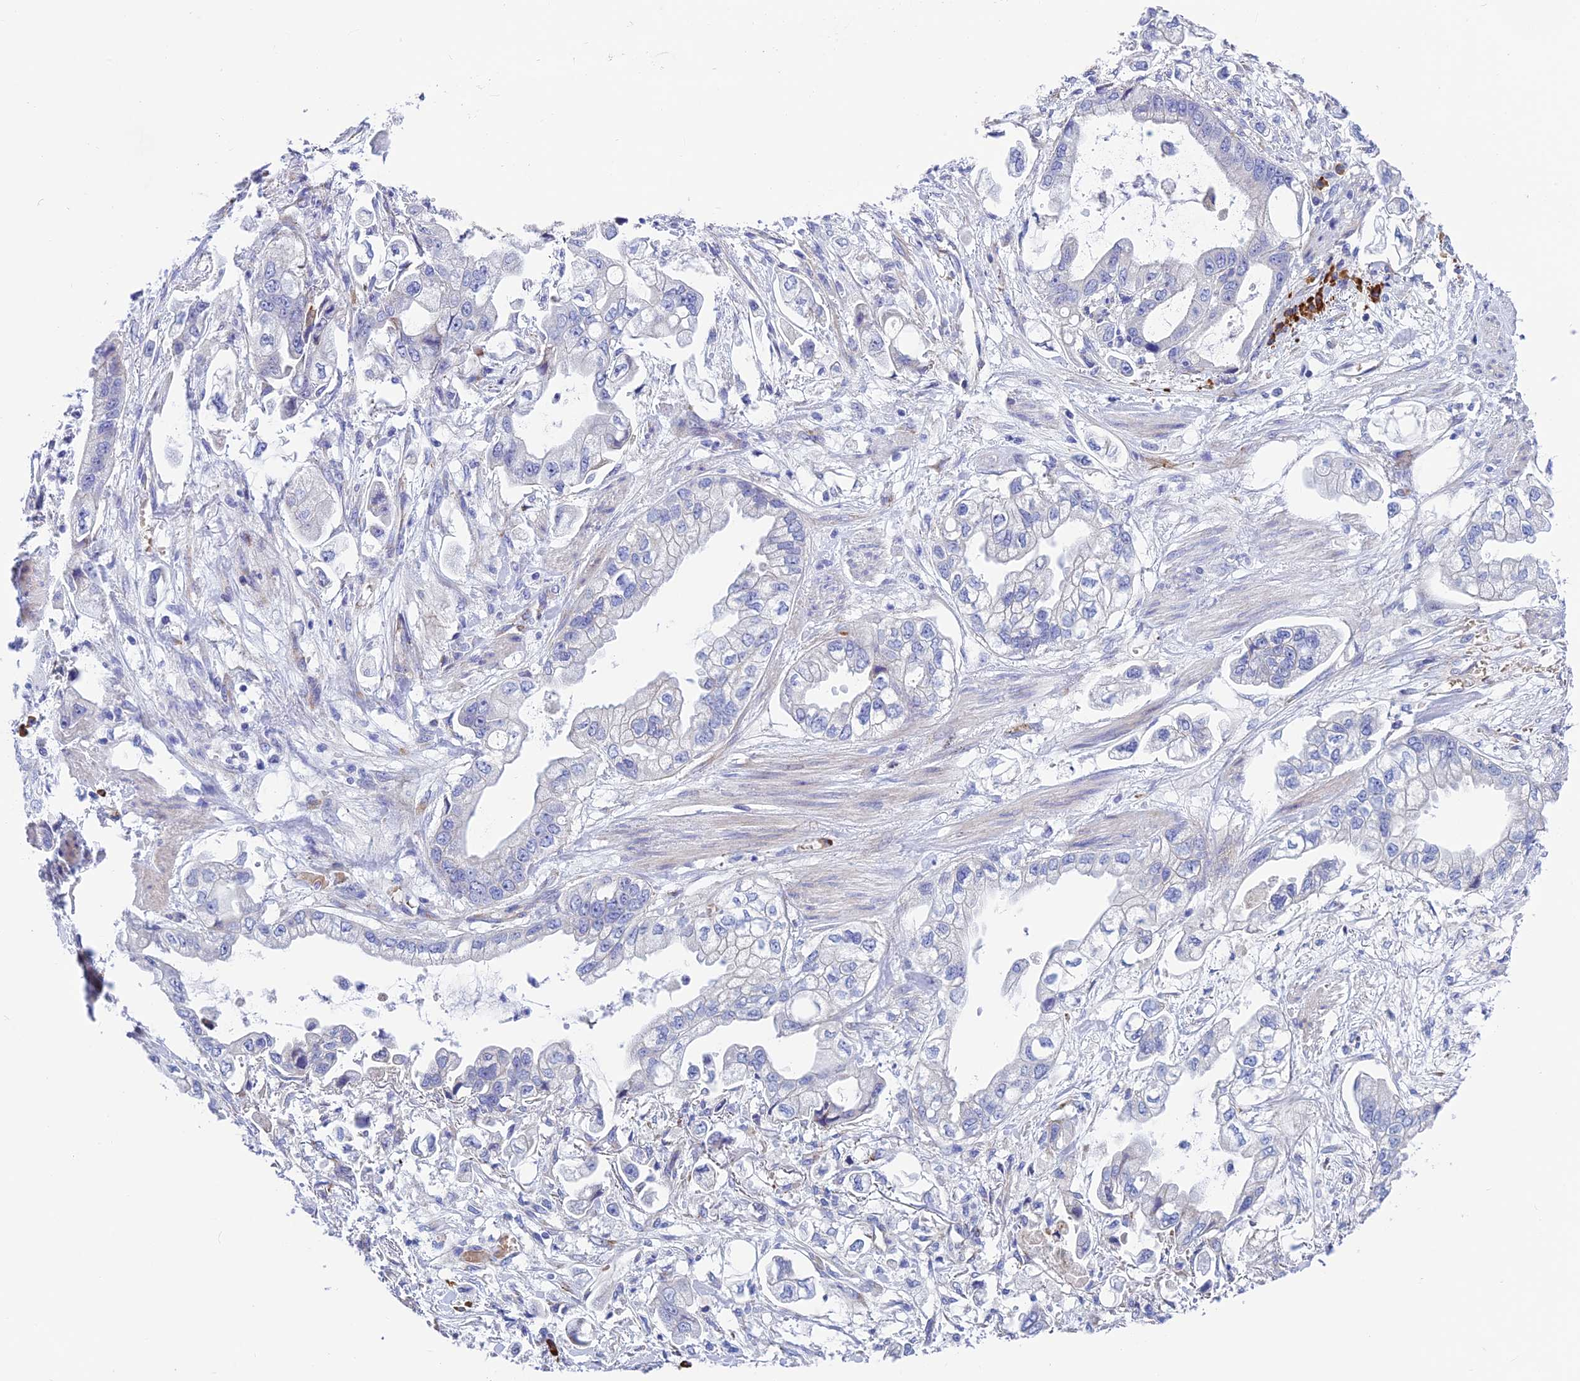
{"staining": {"intensity": "negative", "quantity": "none", "location": "none"}, "tissue": "stomach cancer", "cell_type": "Tumor cells", "image_type": "cancer", "snomed": [{"axis": "morphology", "description": "Adenocarcinoma, NOS"}, {"axis": "topography", "description": "Stomach"}], "caption": "Tumor cells are negative for protein expression in human stomach adenocarcinoma. Brightfield microscopy of immunohistochemistry (IHC) stained with DAB (brown) and hematoxylin (blue), captured at high magnification.", "gene": "MACIR", "patient": {"sex": "male", "age": 62}}